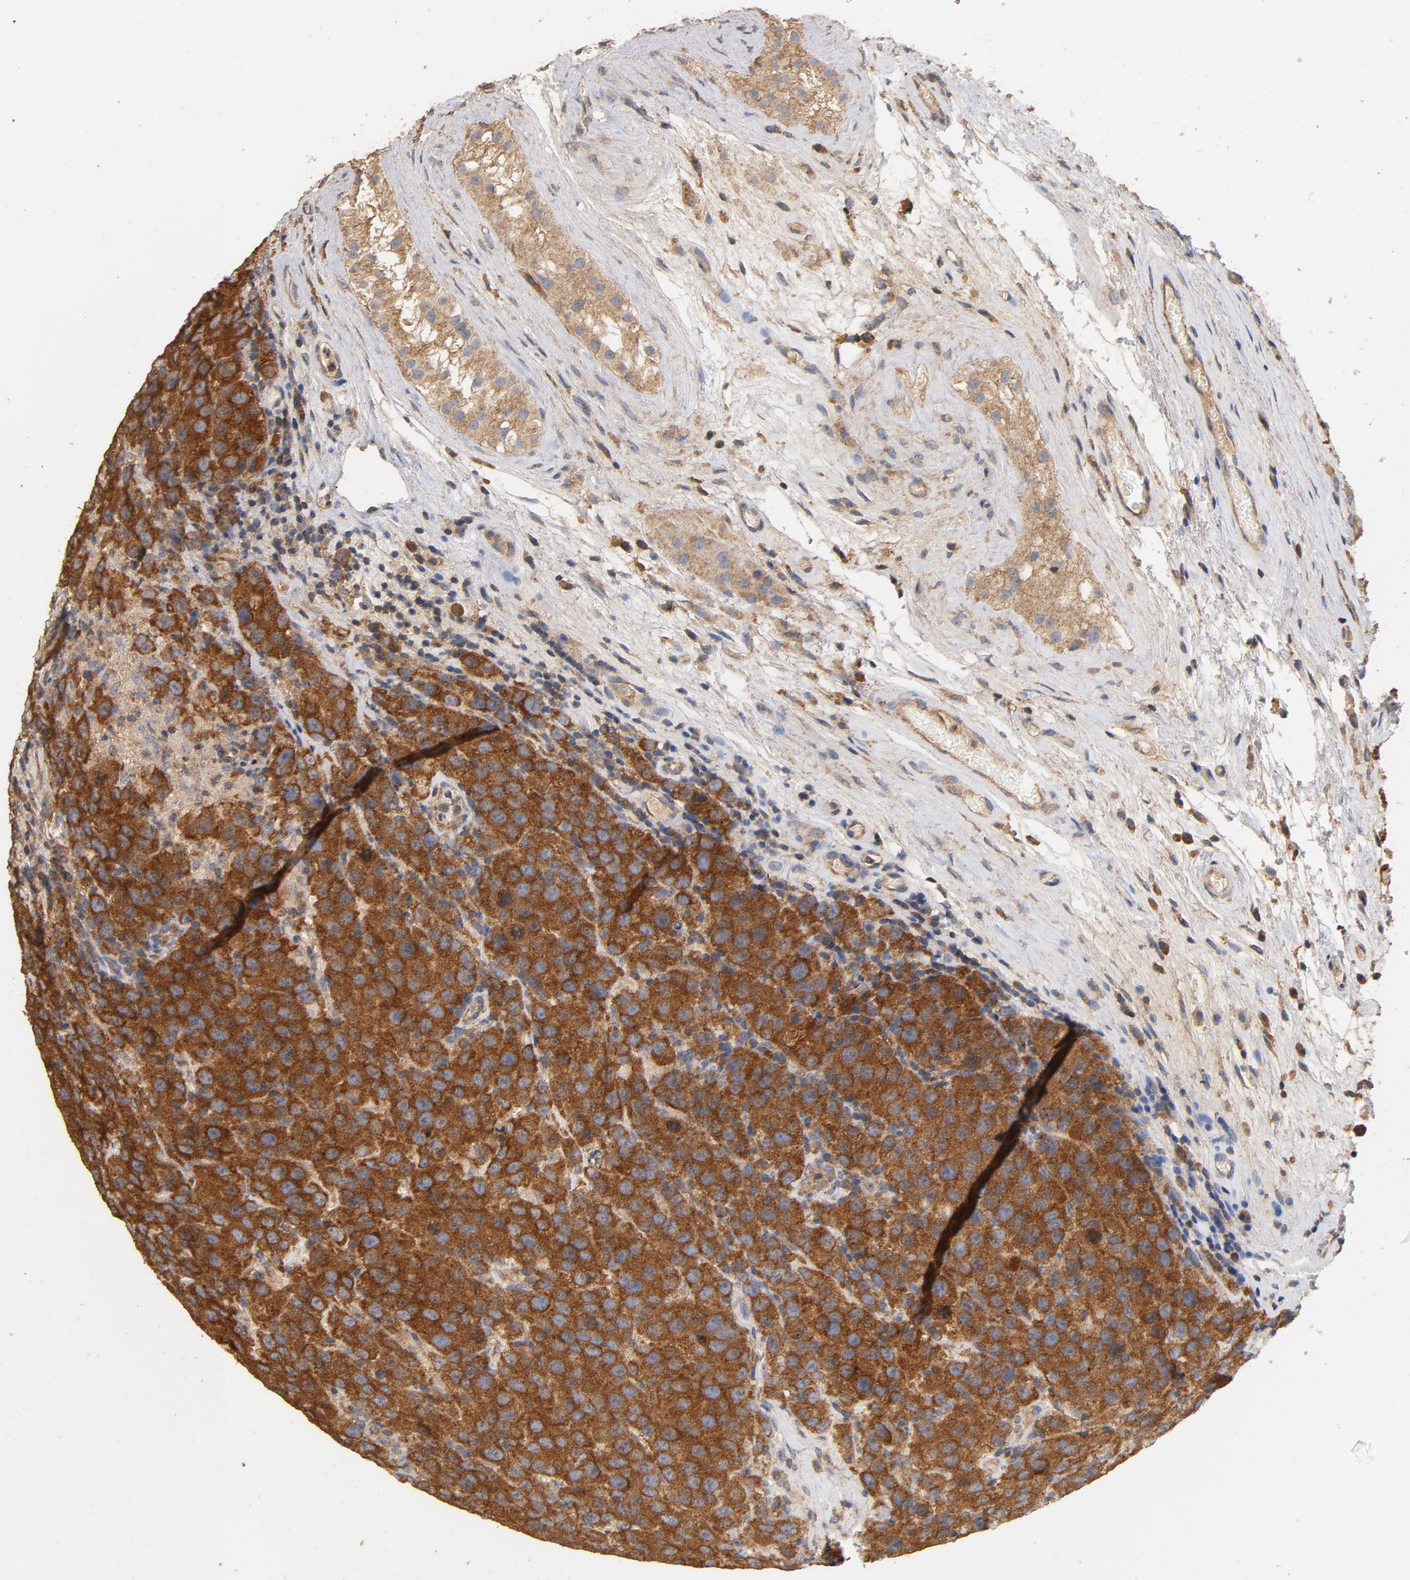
{"staining": {"intensity": "strong", "quantity": ">75%", "location": "cytoplasmic/membranous"}, "tissue": "testis cancer", "cell_type": "Tumor cells", "image_type": "cancer", "snomed": [{"axis": "morphology", "description": "Seminoma, NOS"}, {"axis": "topography", "description": "Testis"}], "caption": "This micrograph demonstrates immunohistochemistry (IHC) staining of human testis cancer (seminoma), with high strong cytoplasmic/membranous expression in approximately >75% of tumor cells.", "gene": "DDX6", "patient": {"sex": "male", "age": 52}}